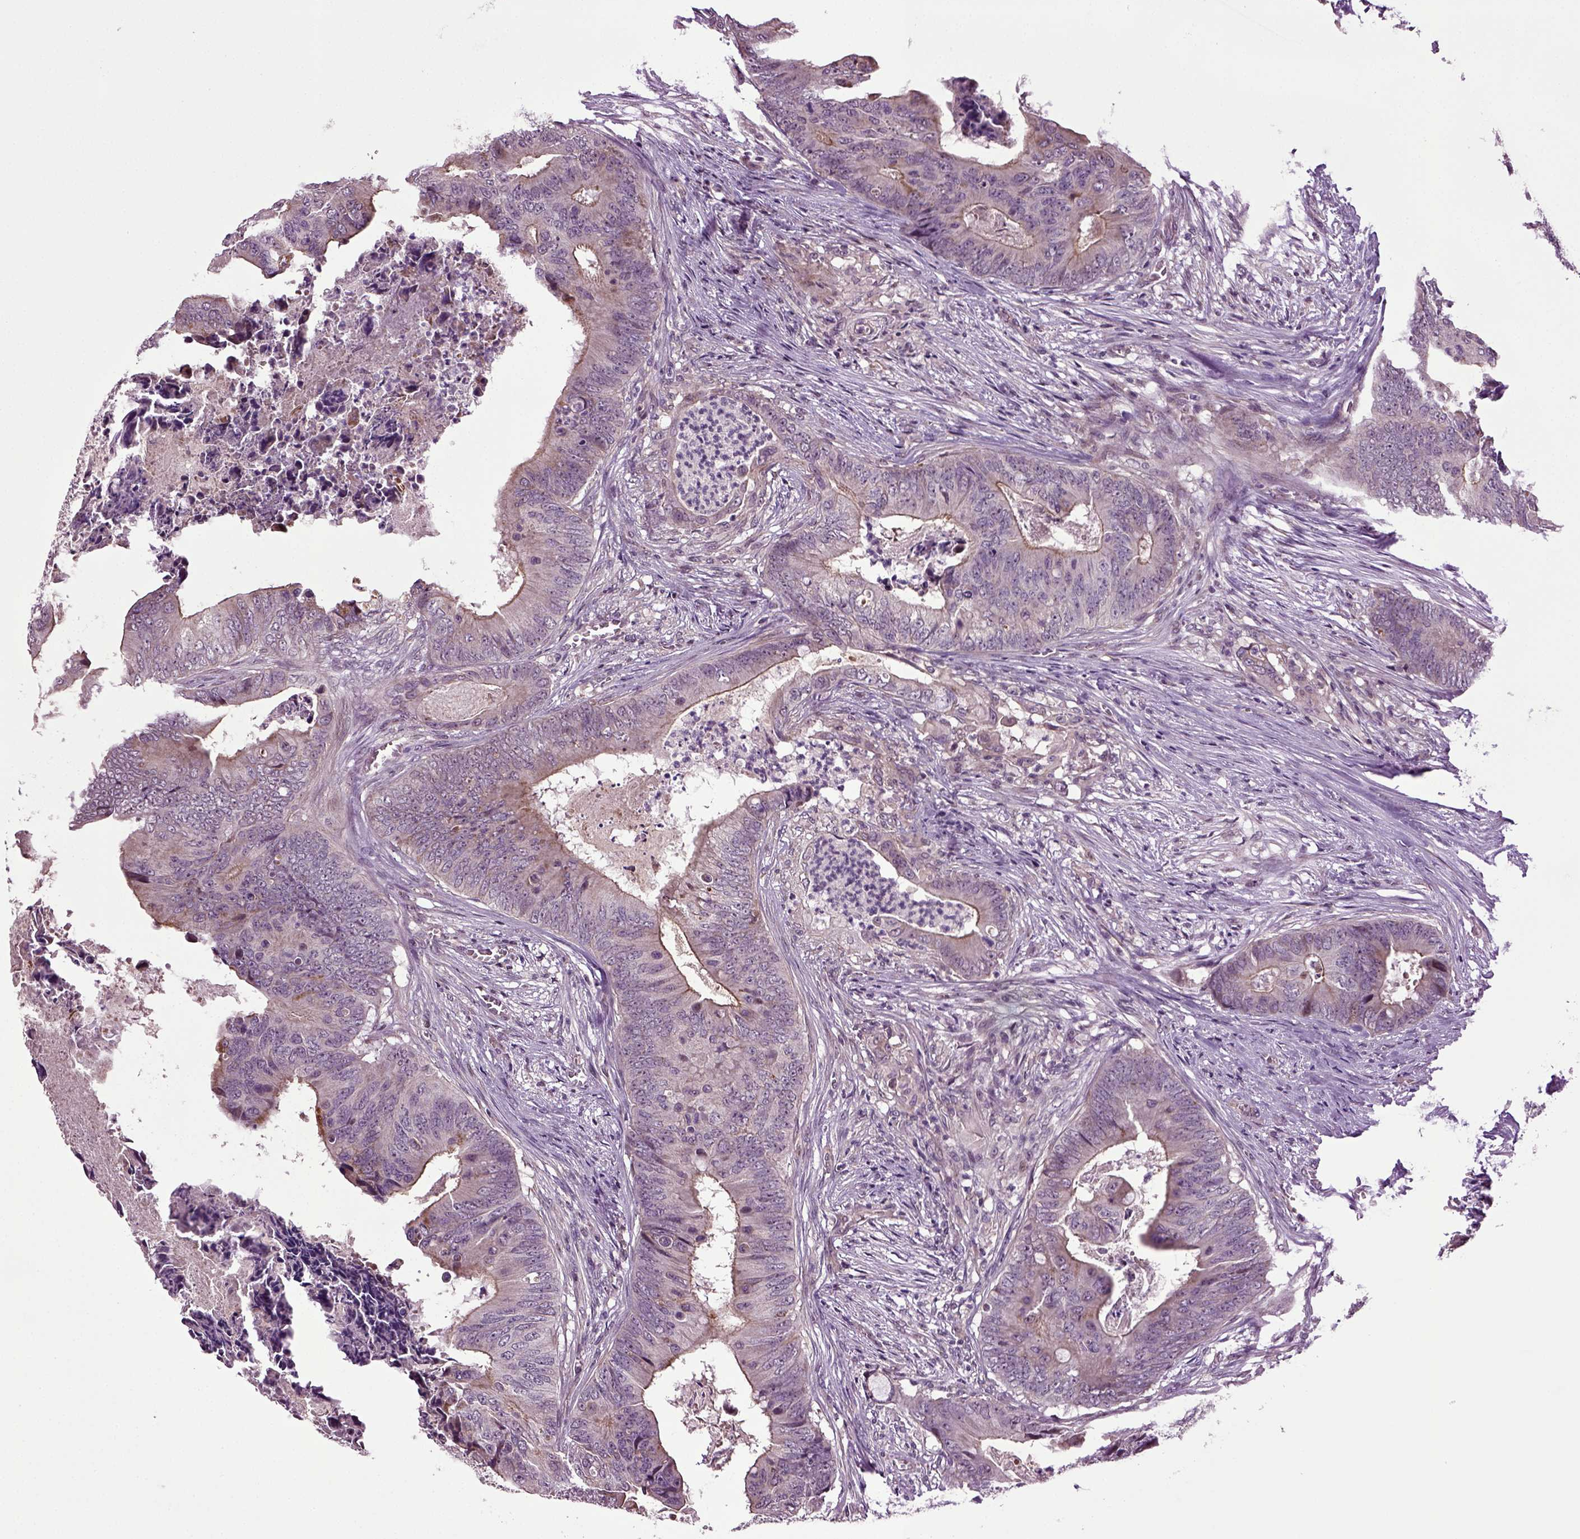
{"staining": {"intensity": "moderate", "quantity": "<25%", "location": "cytoplasmic/membranous"}, "tissue": "colorectal cancer", "cell_type": "Tumor cells", "image_type": "cancer", "snomed": [{"axis": "morphology", "description": "Adenocarcinoma, NOS"}, {"axis": "topography", "description": "Colon"}], "caption": "DAB immunohistochemical staining of human colorectal cancer (adenocarcinoma) reveals moderate cytoplasmic/membranous protein positivity in about <25% of tumor cells.", "gene": "HAGHL", "patient": {"sex": "male", "age": 84}}